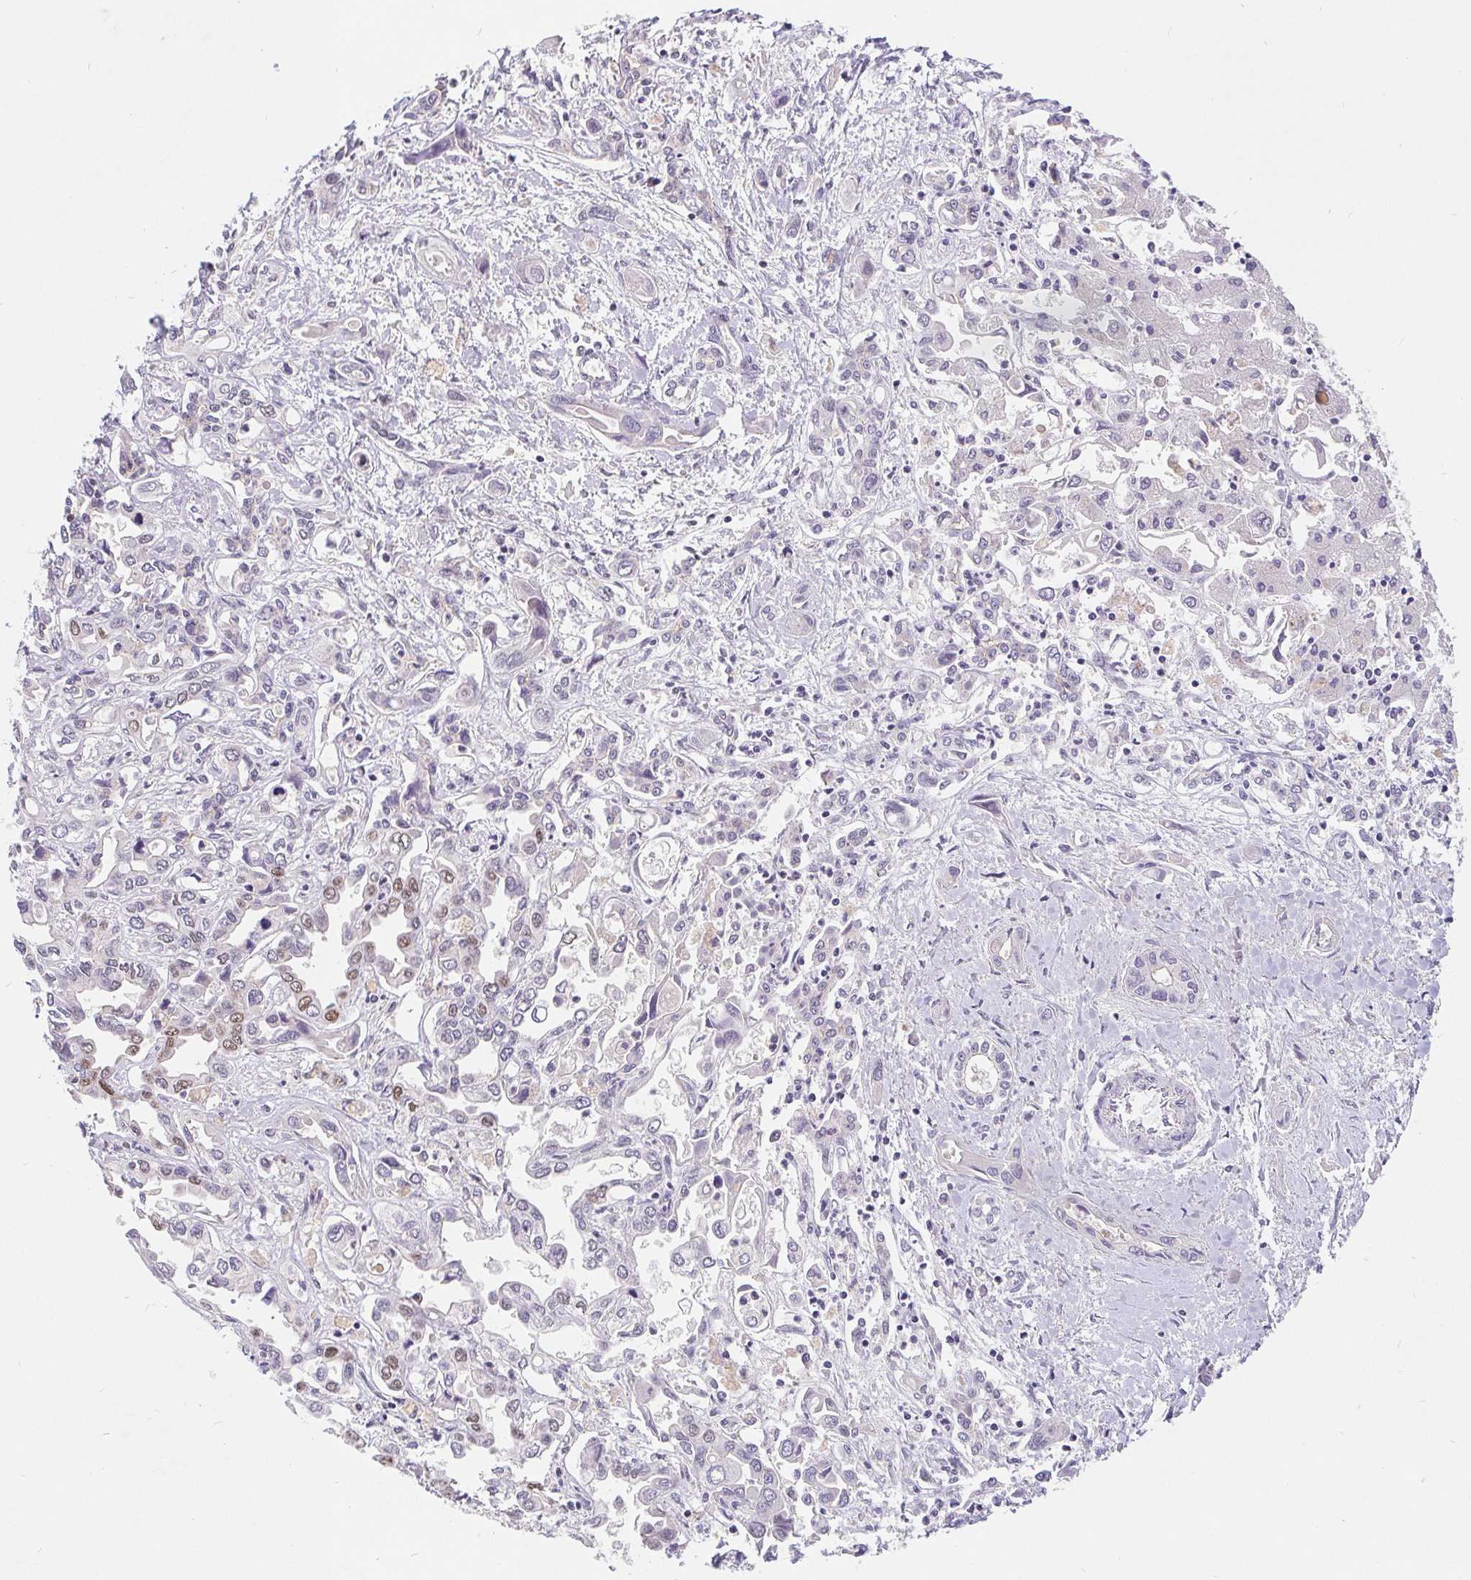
{"staining": {"intensity": "weak", "quantity": "<25%", "location": "nuclear"}, "tissue": "liver cancer", "cell_type": "Tumor cells", "image_type": "cancer", "snomed": [{"axis": "morphology", "description": "Cholangiocarcinoma"}, {"axis": "topography", "description": "Liver"}], "caption": "This is a histopathology image of immunohistochemistry (IHC) staining of liver cancer (cholangiocarcinoma), which shows no staining in tumor cells.", "gene": "POU2F1", "patient": {"sex": "female", "age": 64}}